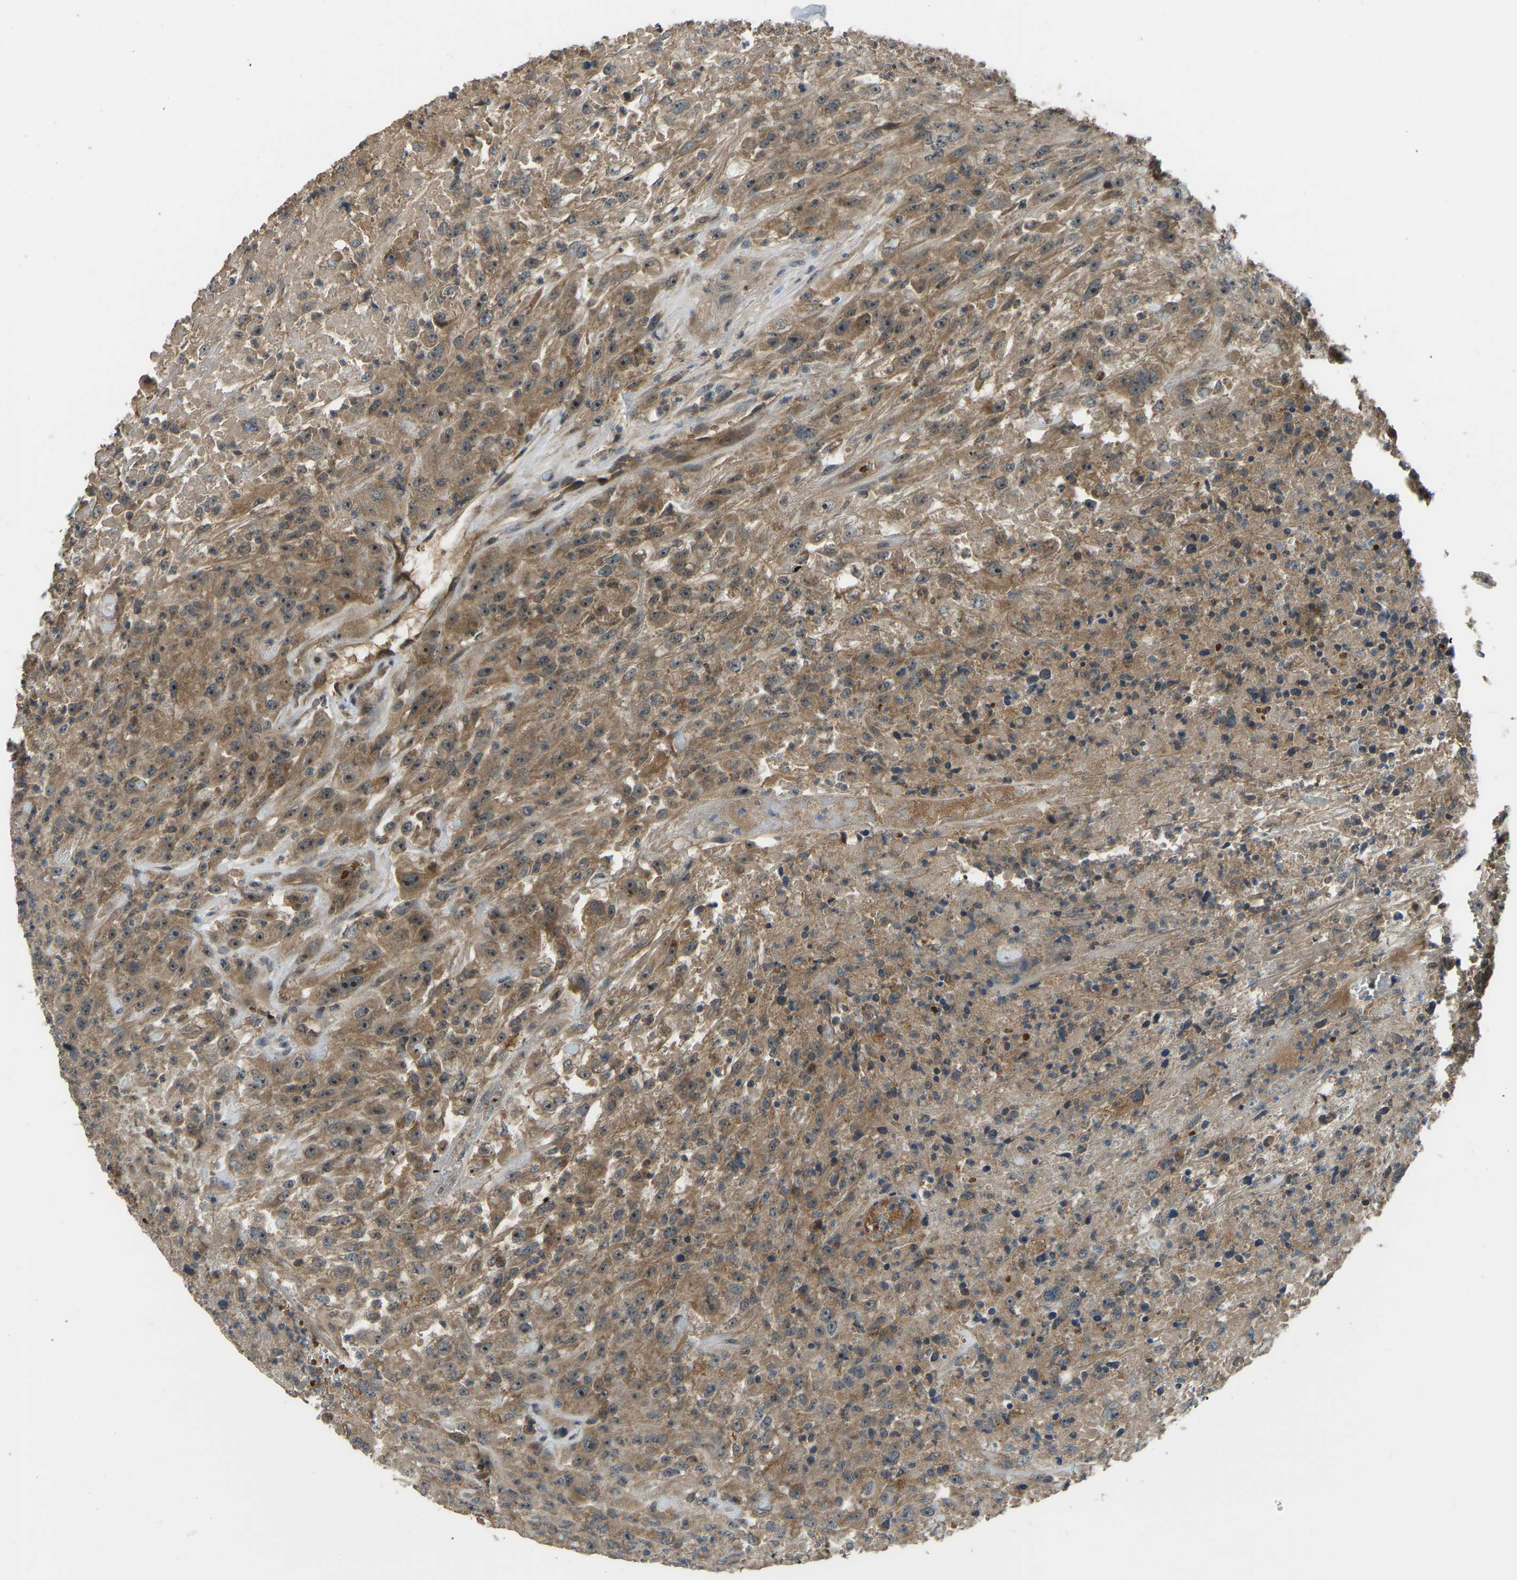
{"staining": {"intensity": "moderate", "quantity": ">75%", "location": "cytoplasmic/membranous"}, "tissue": "urothelial cancer", "cell_type": "Tumor cells", "image_type": "cancer", "snomed": [{"axis": "morphology", "description": "Urothelial carcinoma, High grade"}, {"axis": "topography", "description": "Urinary bladder"}], "caption": "Immunohistochemical staining of urothelial cancer shows medium levels of moderate cytoplasmic/membranous protein staining in about >75% of tumor cells.", "gene": "ZNF71", "patient": {"sex": "male", "age": 46}}